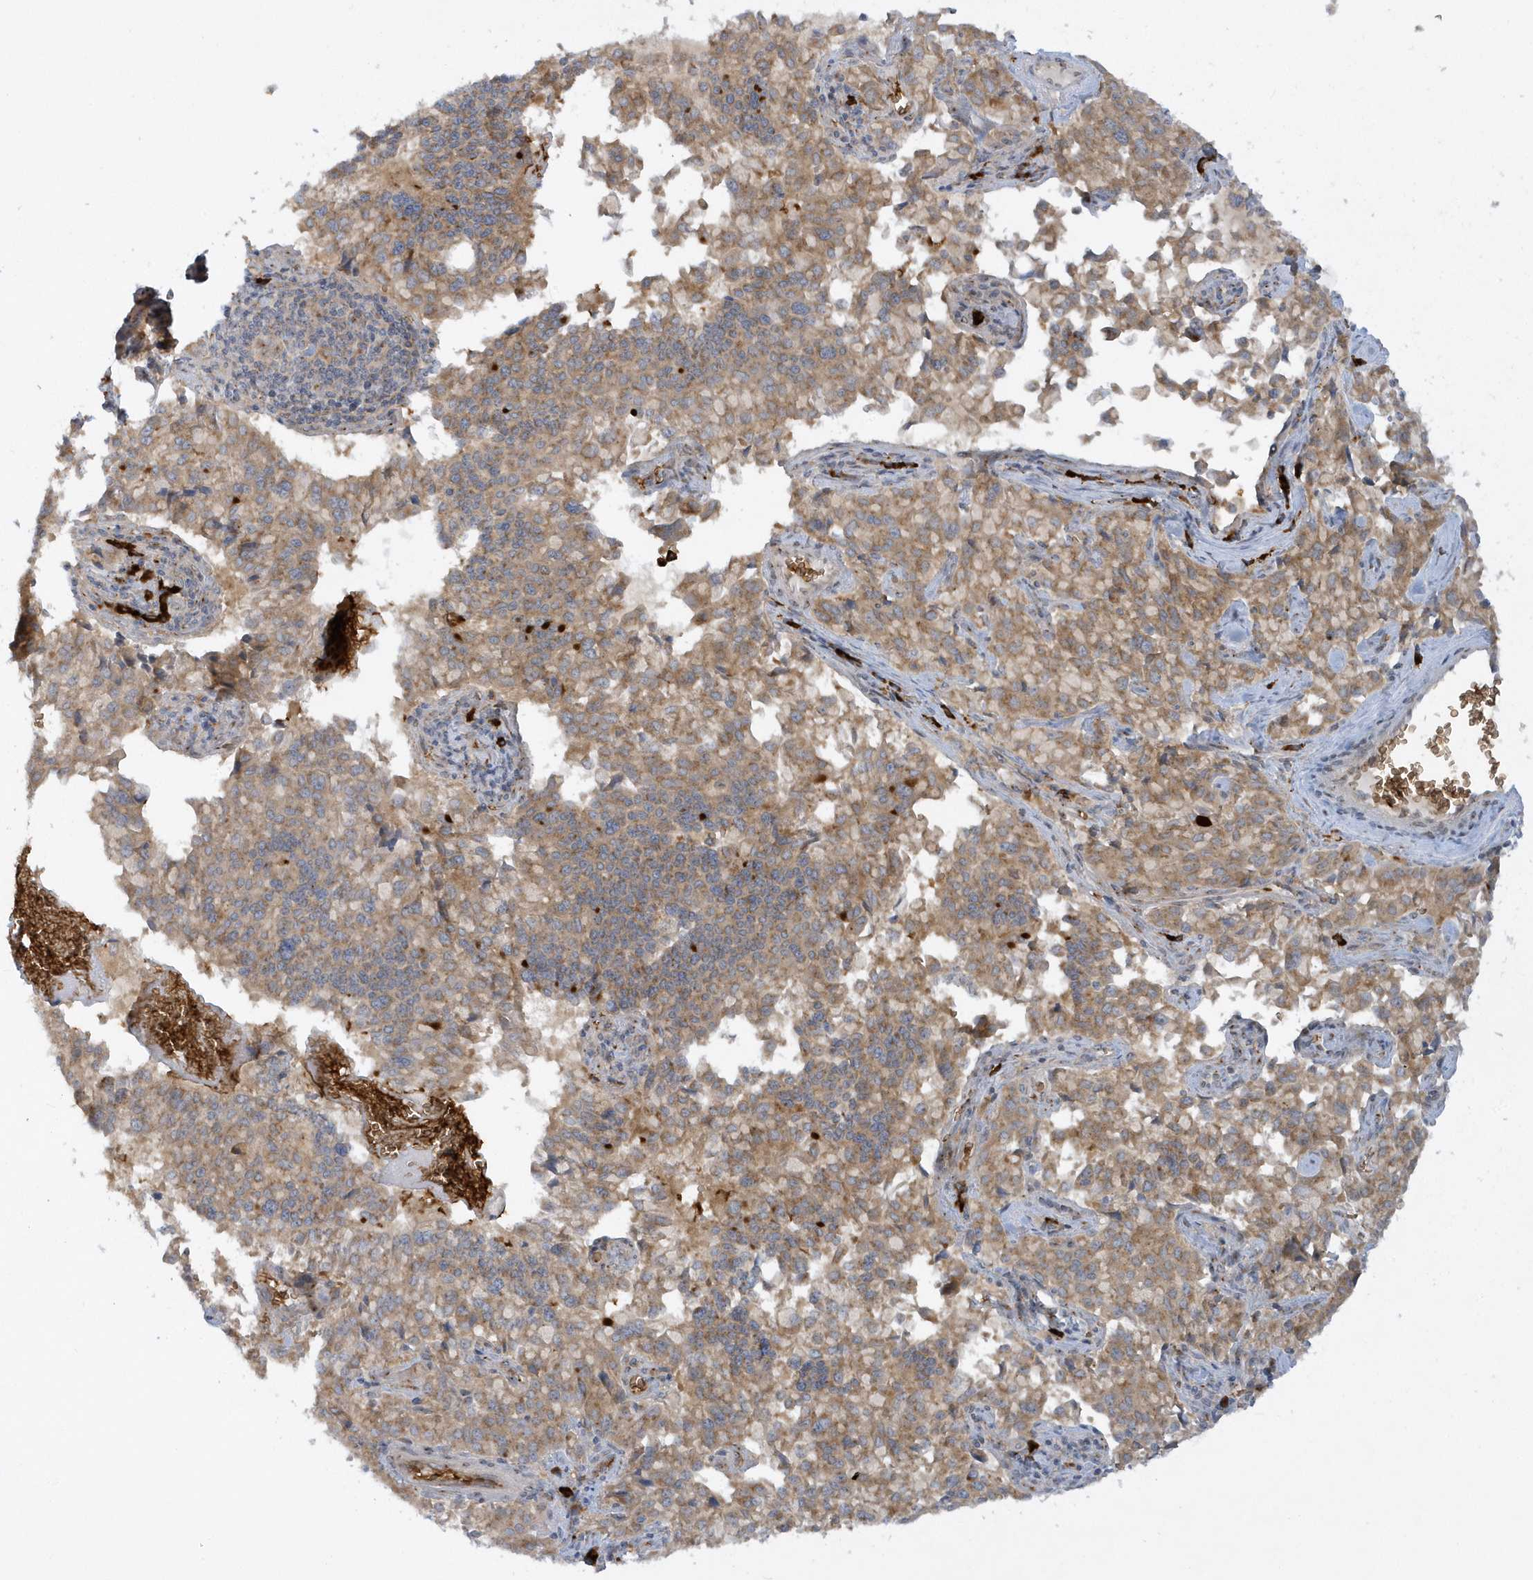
{"staining": {"intensity": "moderate", "quantity": ">75%", "location": "cytoplasmic/membranous"}, "tissue": "pancreatic cancer", "cell_type": "Tumor cells", "image_type": "cancer", "snomed": [{"axis": "morphology", "description": "Adenocarcinoma, NOS"}, {"axis": "topography", "description": "Pancreas"}], "caption": "Moderate cytoplasmic/membranous protein positivity is appreciated in about >75% of tumor cells in pancreatic adenocarcinoma.", "gene": "RPP40", "patient": {"sex": "male", "age": 65}}